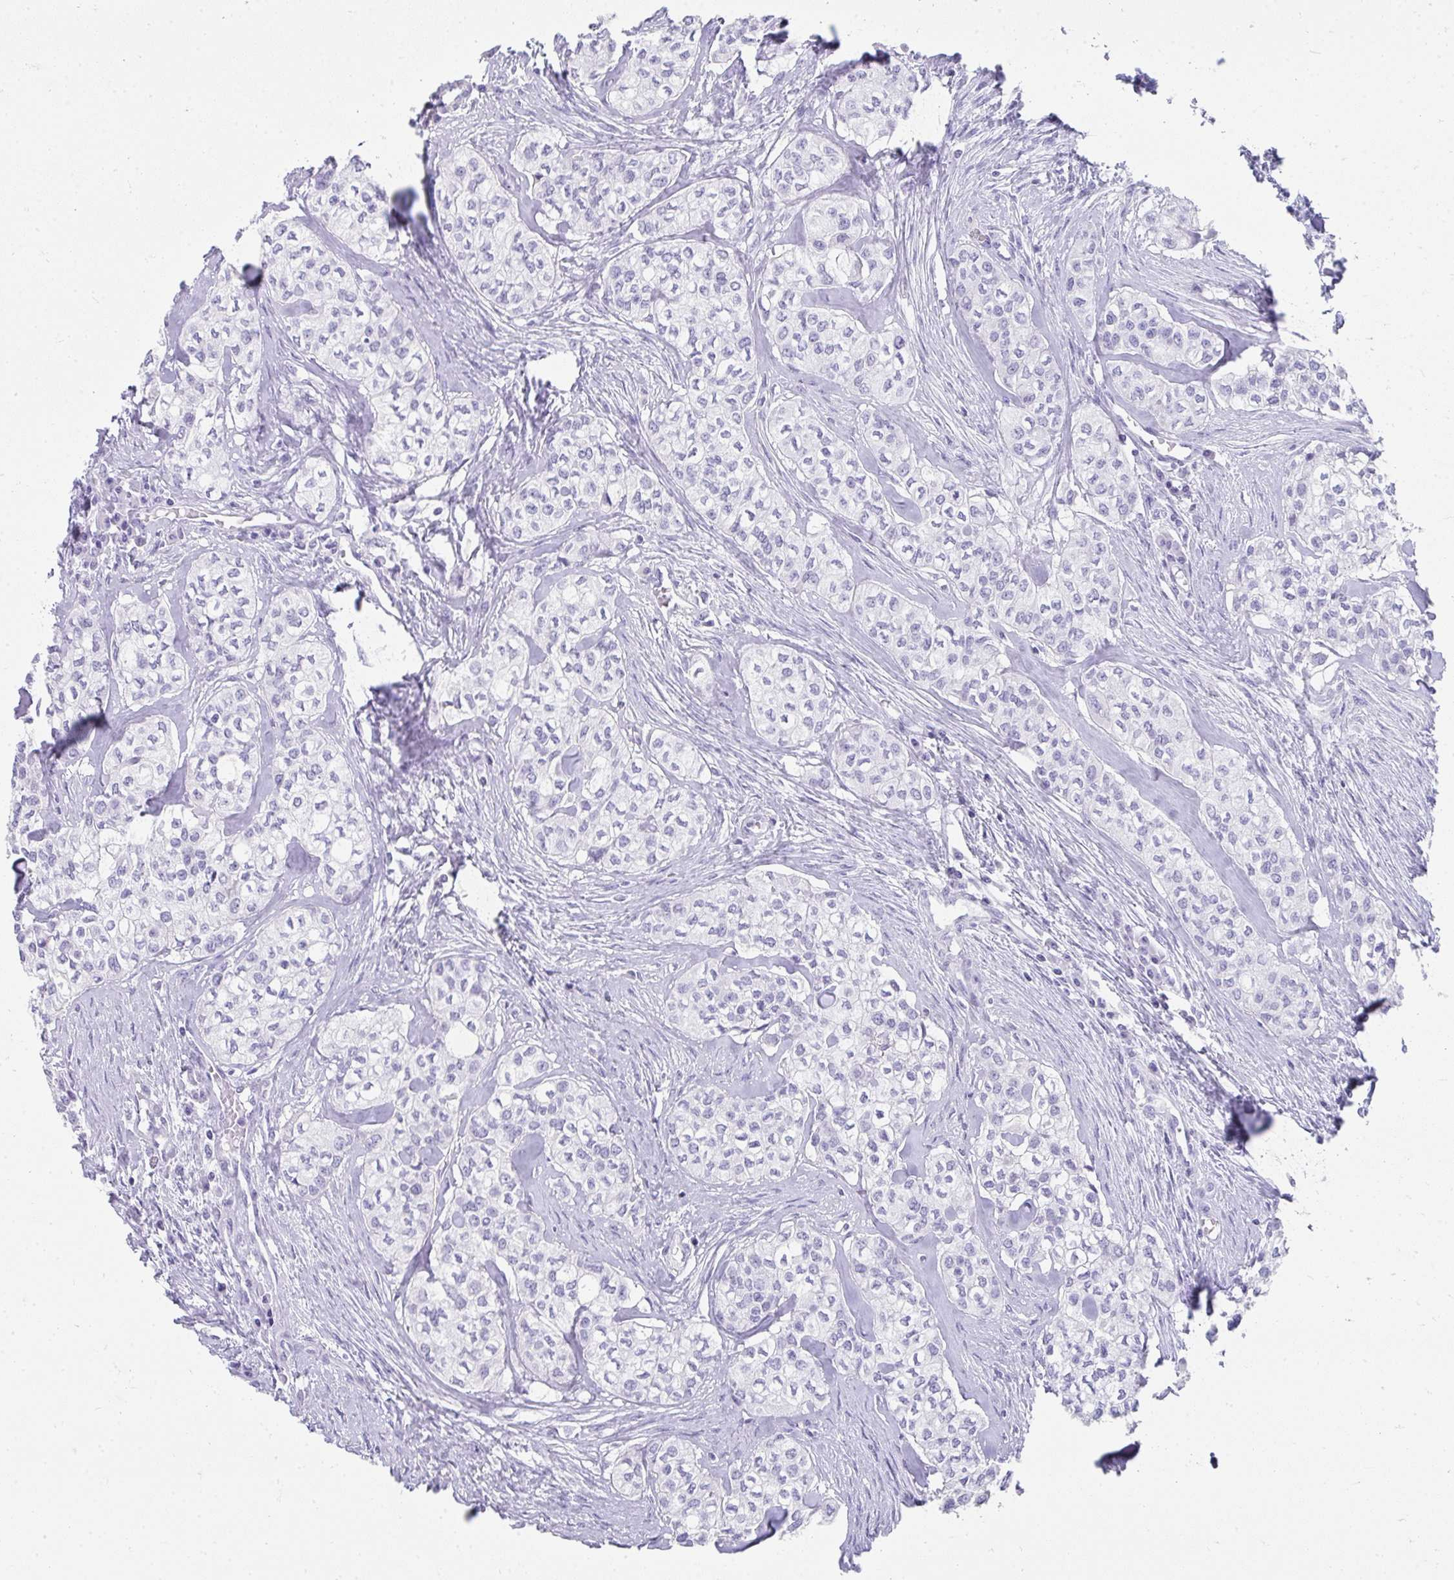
{"staining": {"intensity": "negative", "quantity": "none", "location": "none"}, "tissue": "head and neck cancer", "cell_type": "Tumor cells", "image_type": "cancer", "snomed": [{"axis": "morphology", "description": "Adenocarcinoma, NOS"}, {"axis": "topography", "description": "Head-Neck"}], "caption": "Adenocarcinoma (head and neck) stained for a protein using immunohistochemistry demonstrates no staining tumor cells.", "gene": "RLF", "patient": {"sex": "male", "age": 81}}